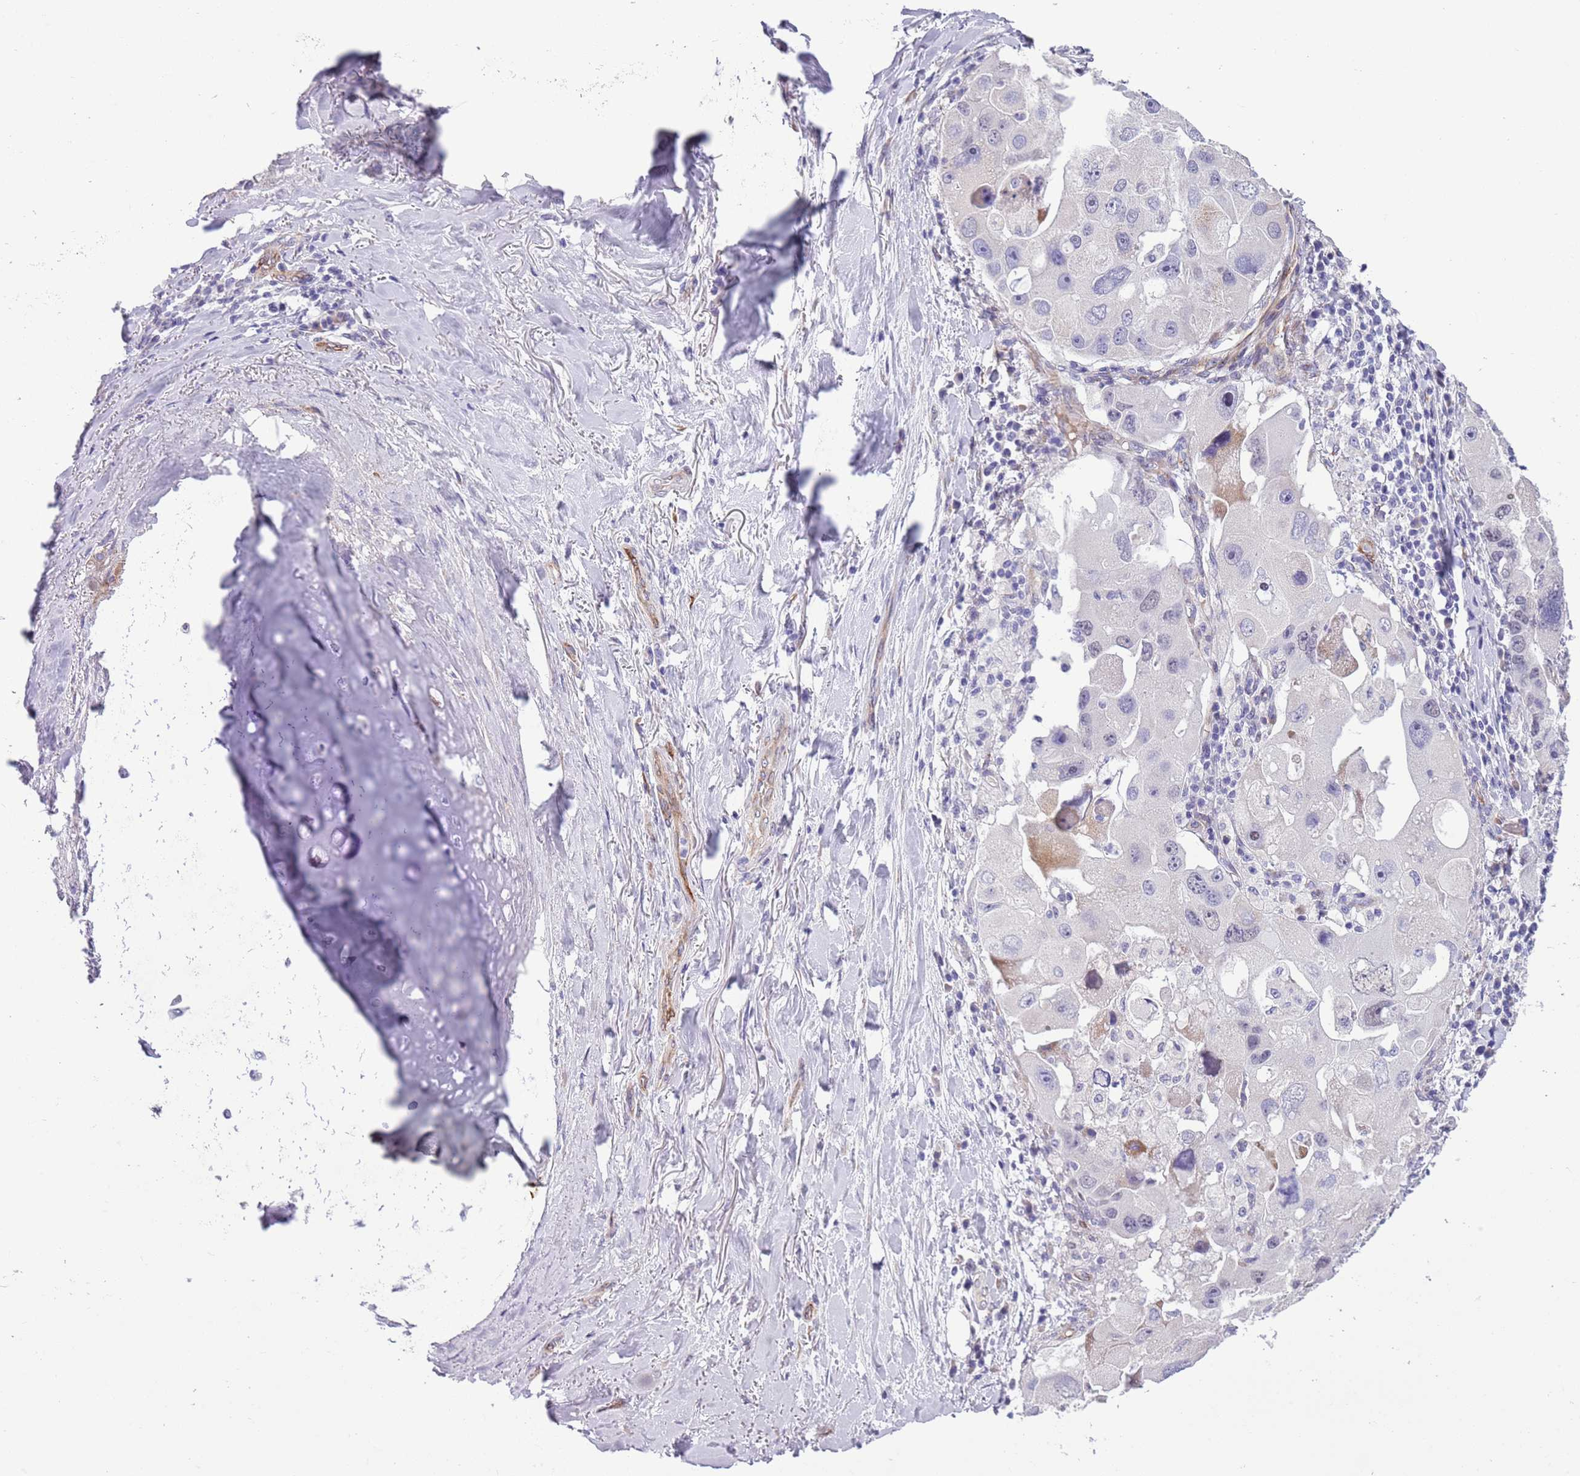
{"staining": {"intensity": "negative", "quantity": "none", "location": "none"}, "tissue": "lung cancer", "cell_type": "Tumor cells", "image_type": "cancer", "snomed": [{"axis": "morphology", "description": "Adenocarcinoma, NOS"}, {"axis": "topography", "description": "Lung"}], "caption": "IHC image of neoplastic tissue: lung cancer stained with DAB displays no significant protein expression in tumor cells.", "gene": "MRPL32", "patient": {"sex": "female", "age": 54}}